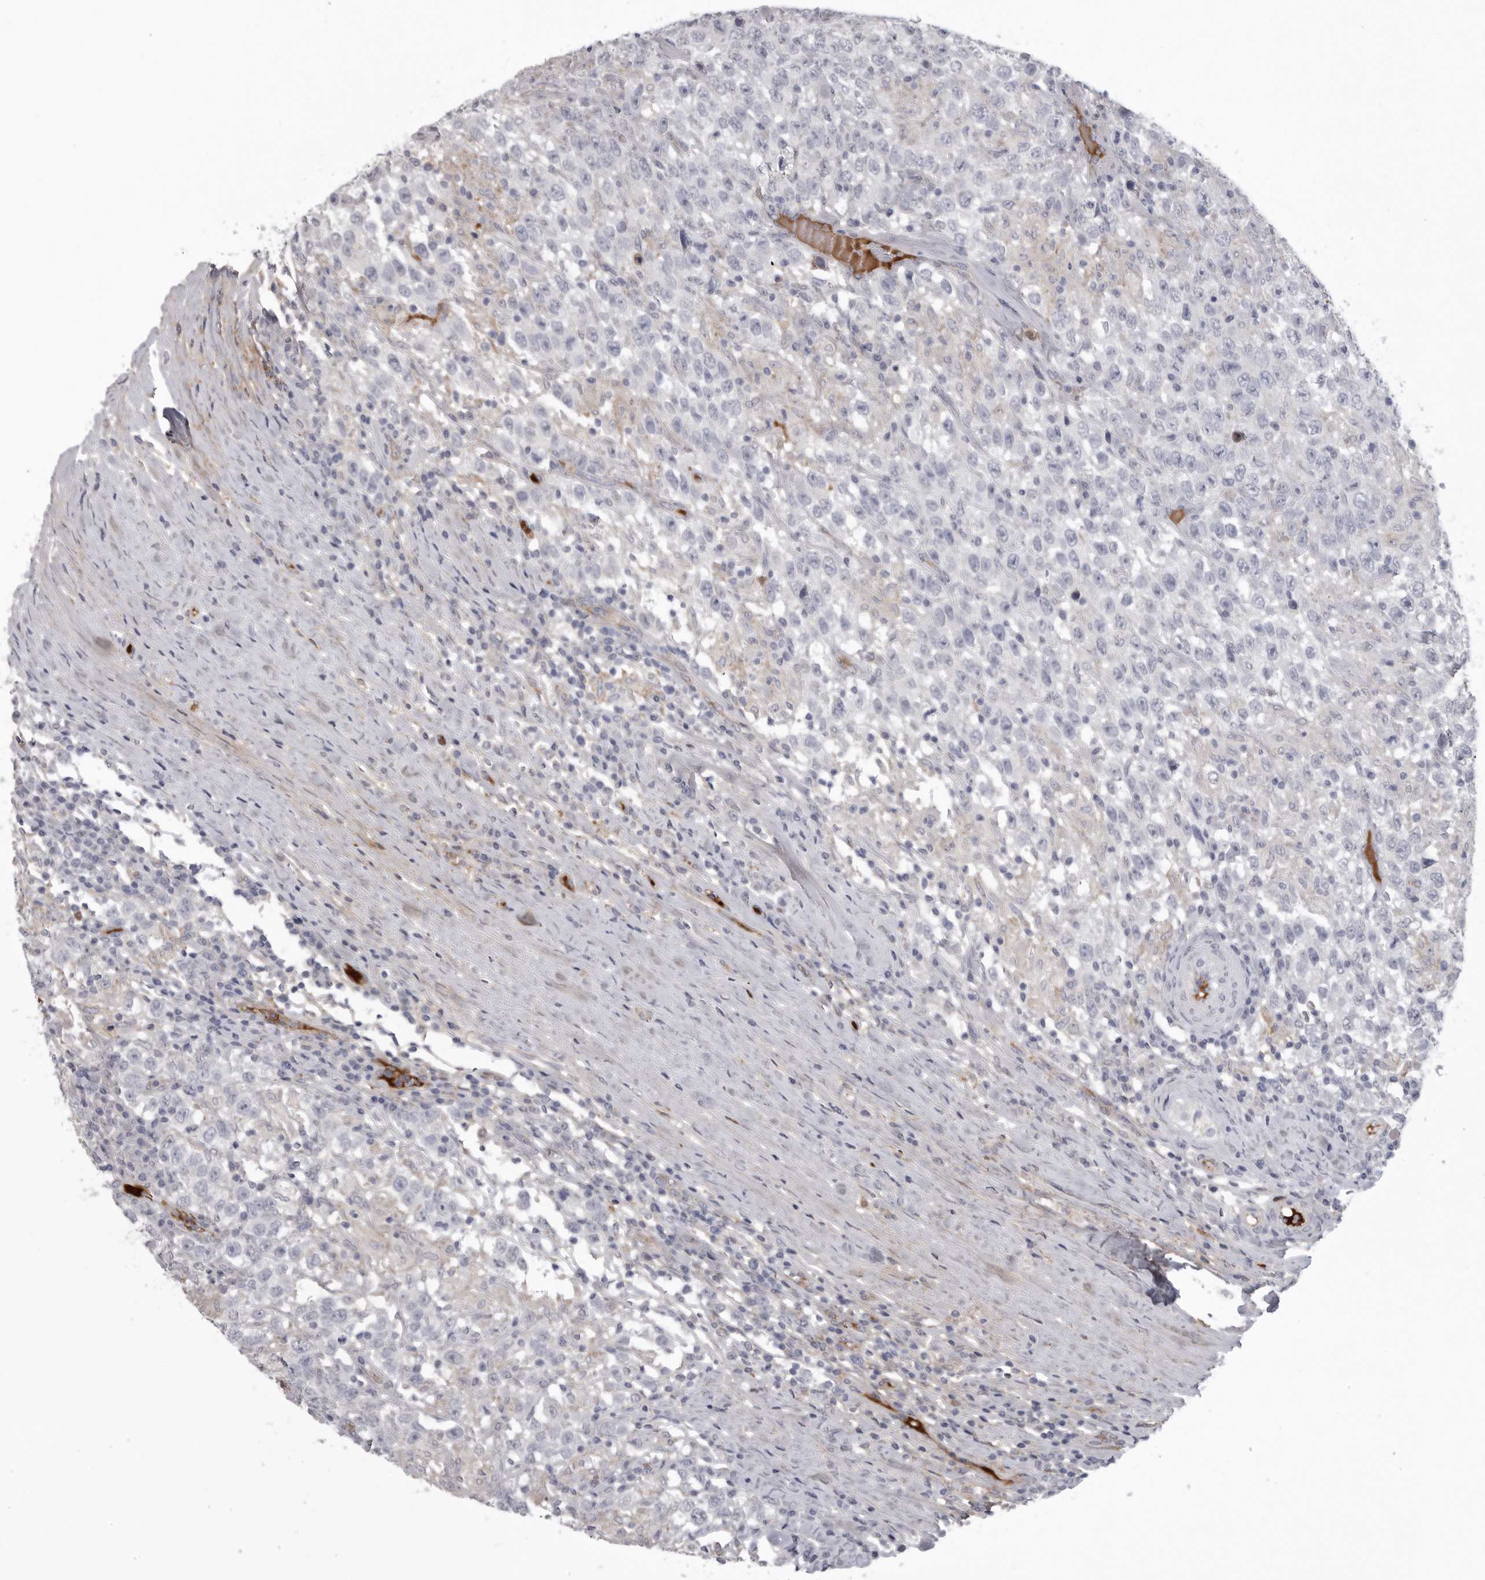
{"staining": {"intensity": "weak", "quantity": "<25%", "location": "cytoplasmic/membranous"}, "tissue": "testis cancer", "cell_type": "Tumor cells", "image_type": "cancer", "snomed": [{"axis": "morphology", "description": "Seminoma, NOS"}, {"axis": "topography", "description": "Testis"}], "caption": "There is no significant expression in tumor cells of seminoma (testis).", "gene": "SERPING1", "patient": {"sex": "male", "age": 41}}